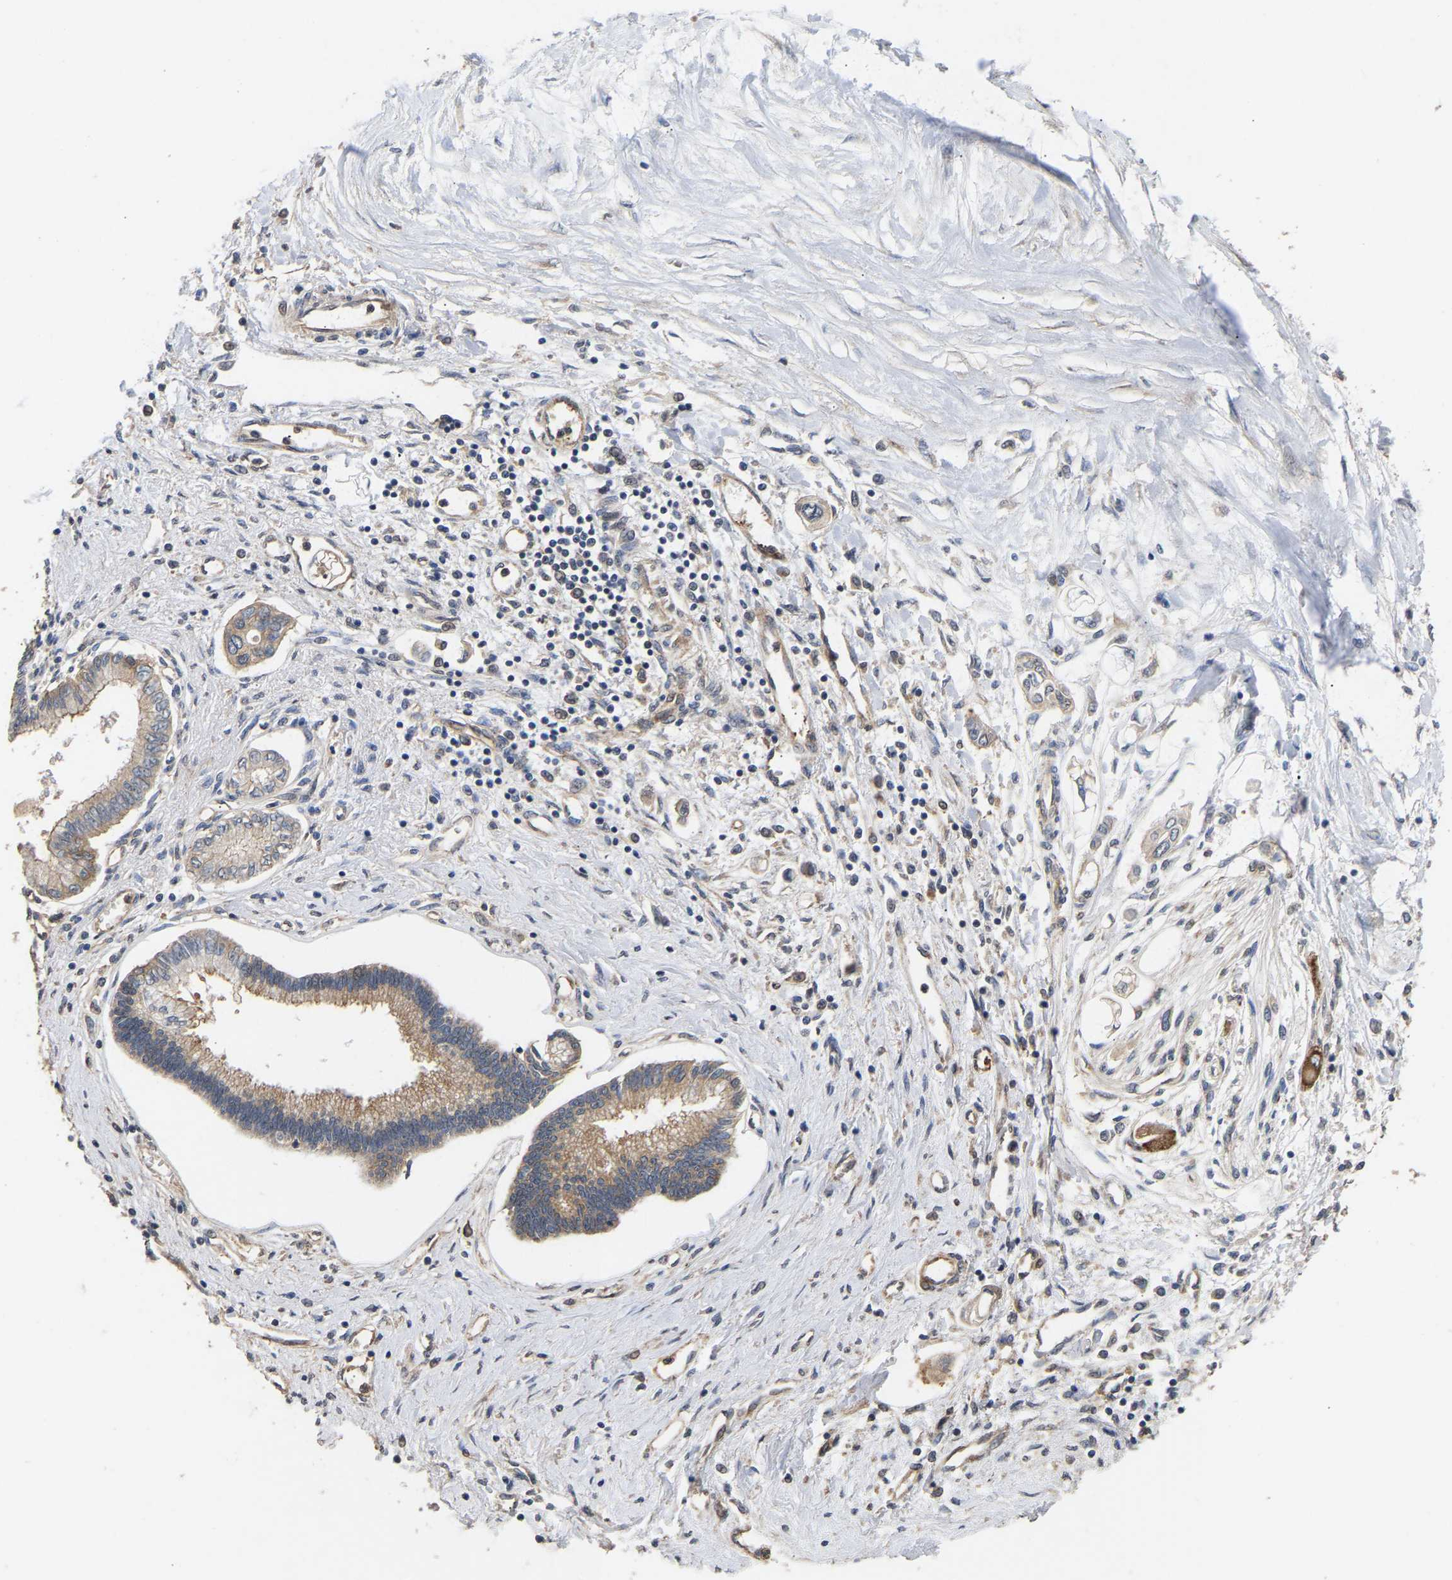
{"staining": {"intensity": "weak", "quantity": ">75%", "location": "cytoplasmic/membranous"}, "tissue": "pancreatic cancer", "cell_type": "Tumor cells", "image_type": "cancer", "snomed": [{"axis": "morphology", "description": "Adenocarcinoma, NOS"}, {"axis": "topography", "description": "Pancreas"}], "caption": "Approximately >75% of tumor cells in human adenocarcinoma (pancreatic) exhibit weak cytoplasmic/membranous protein expression as visualized by brown immunohistochemical staining.", "gene": "AIMP2", "patient": {"sex": "female", "age": 77}}